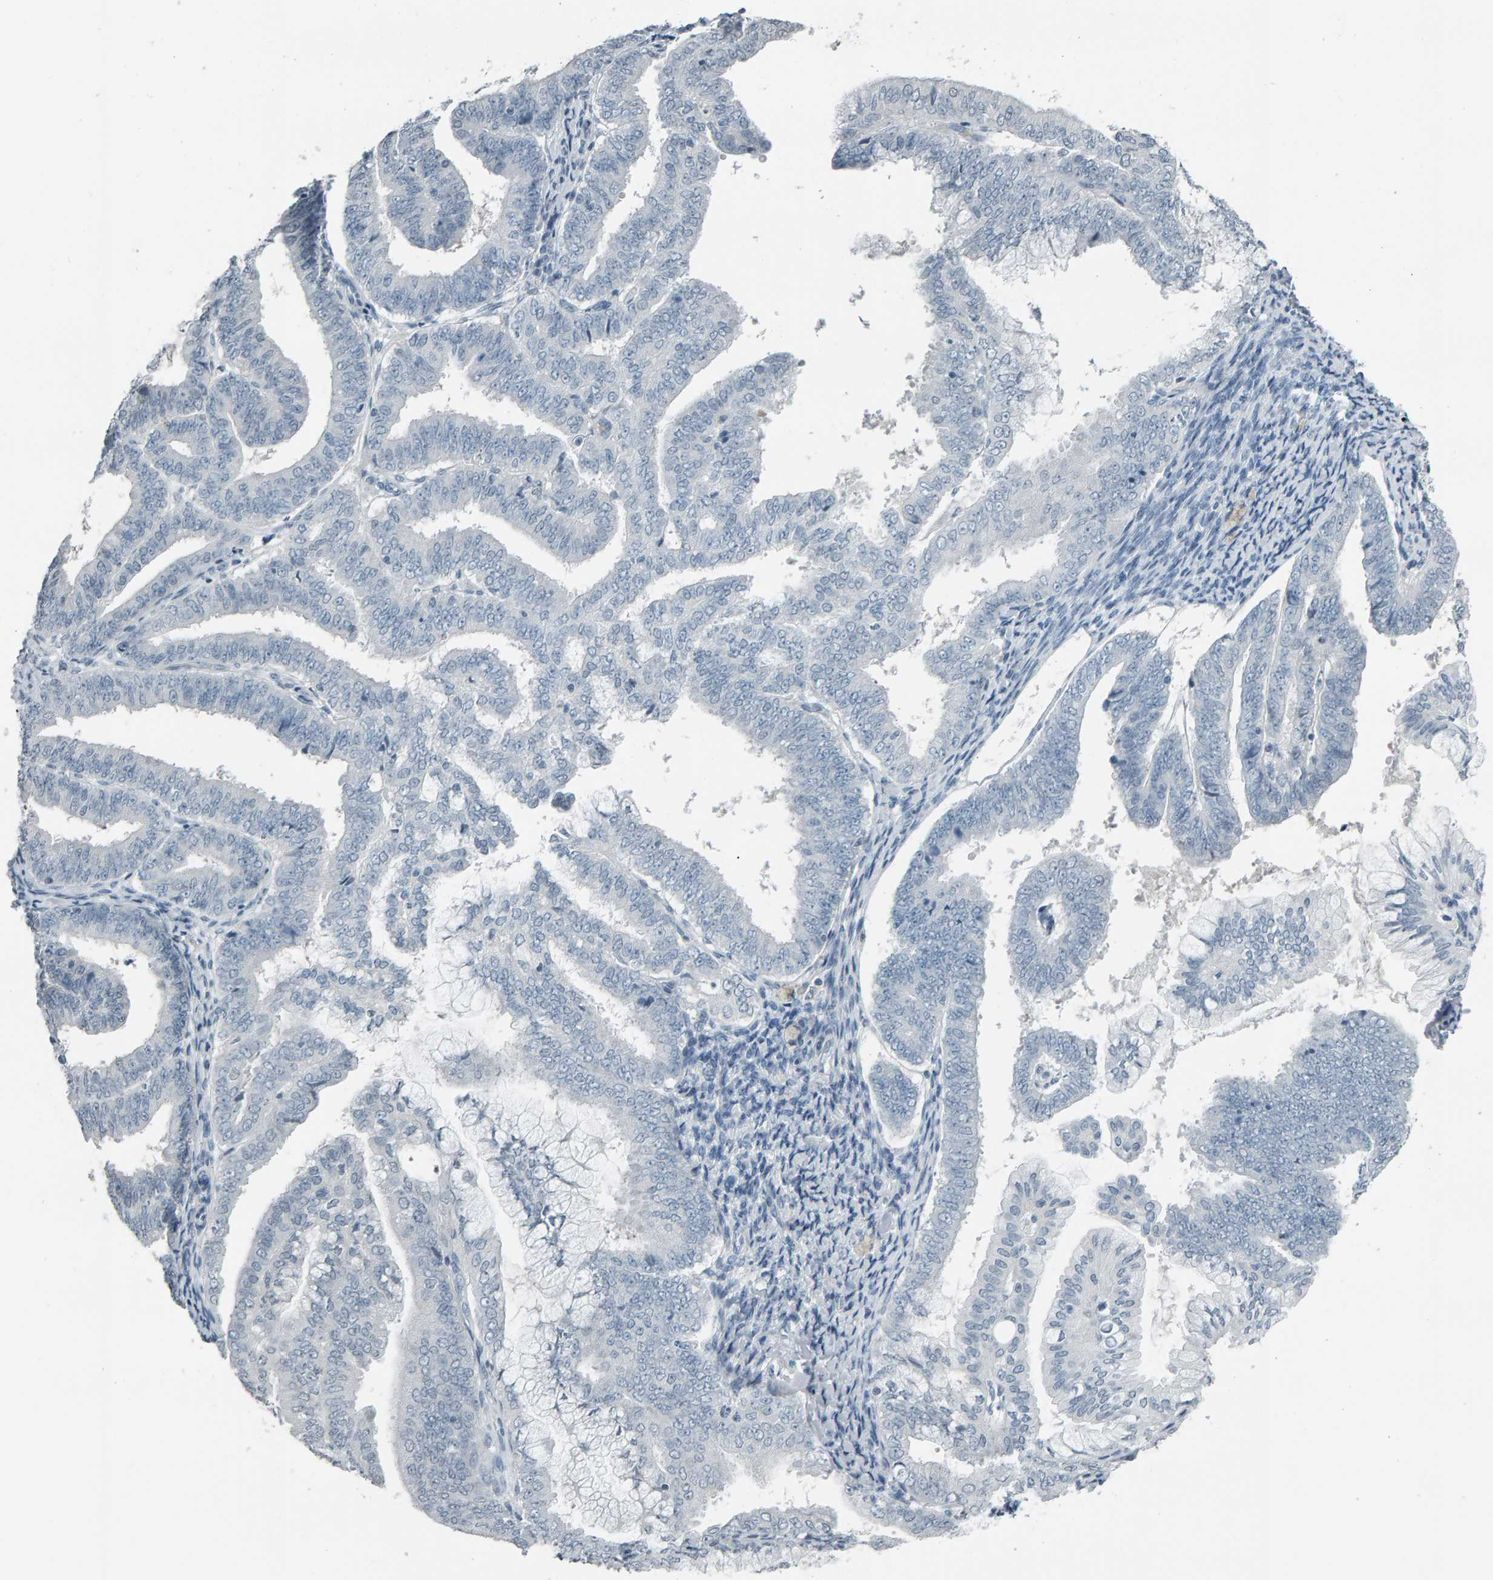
{"staining": {"intensity": "negative", "quantity": "none", "location": "none"}, "tissue": "endometrial cancer", "cell_type": "Tumor cells", "image_type": "cancer", "snomed": [{"axis": "morphology", "description": "Adenocarcinoma, NOS"}, {"axis": "topography", "description": "Endometrium"}], "caption": "Endometrial cancer was stained to show a protein in brown. There is no significant expression in tumor cells.", "gene": "PYY", "patient": {"sex": "female", "age": 63}}